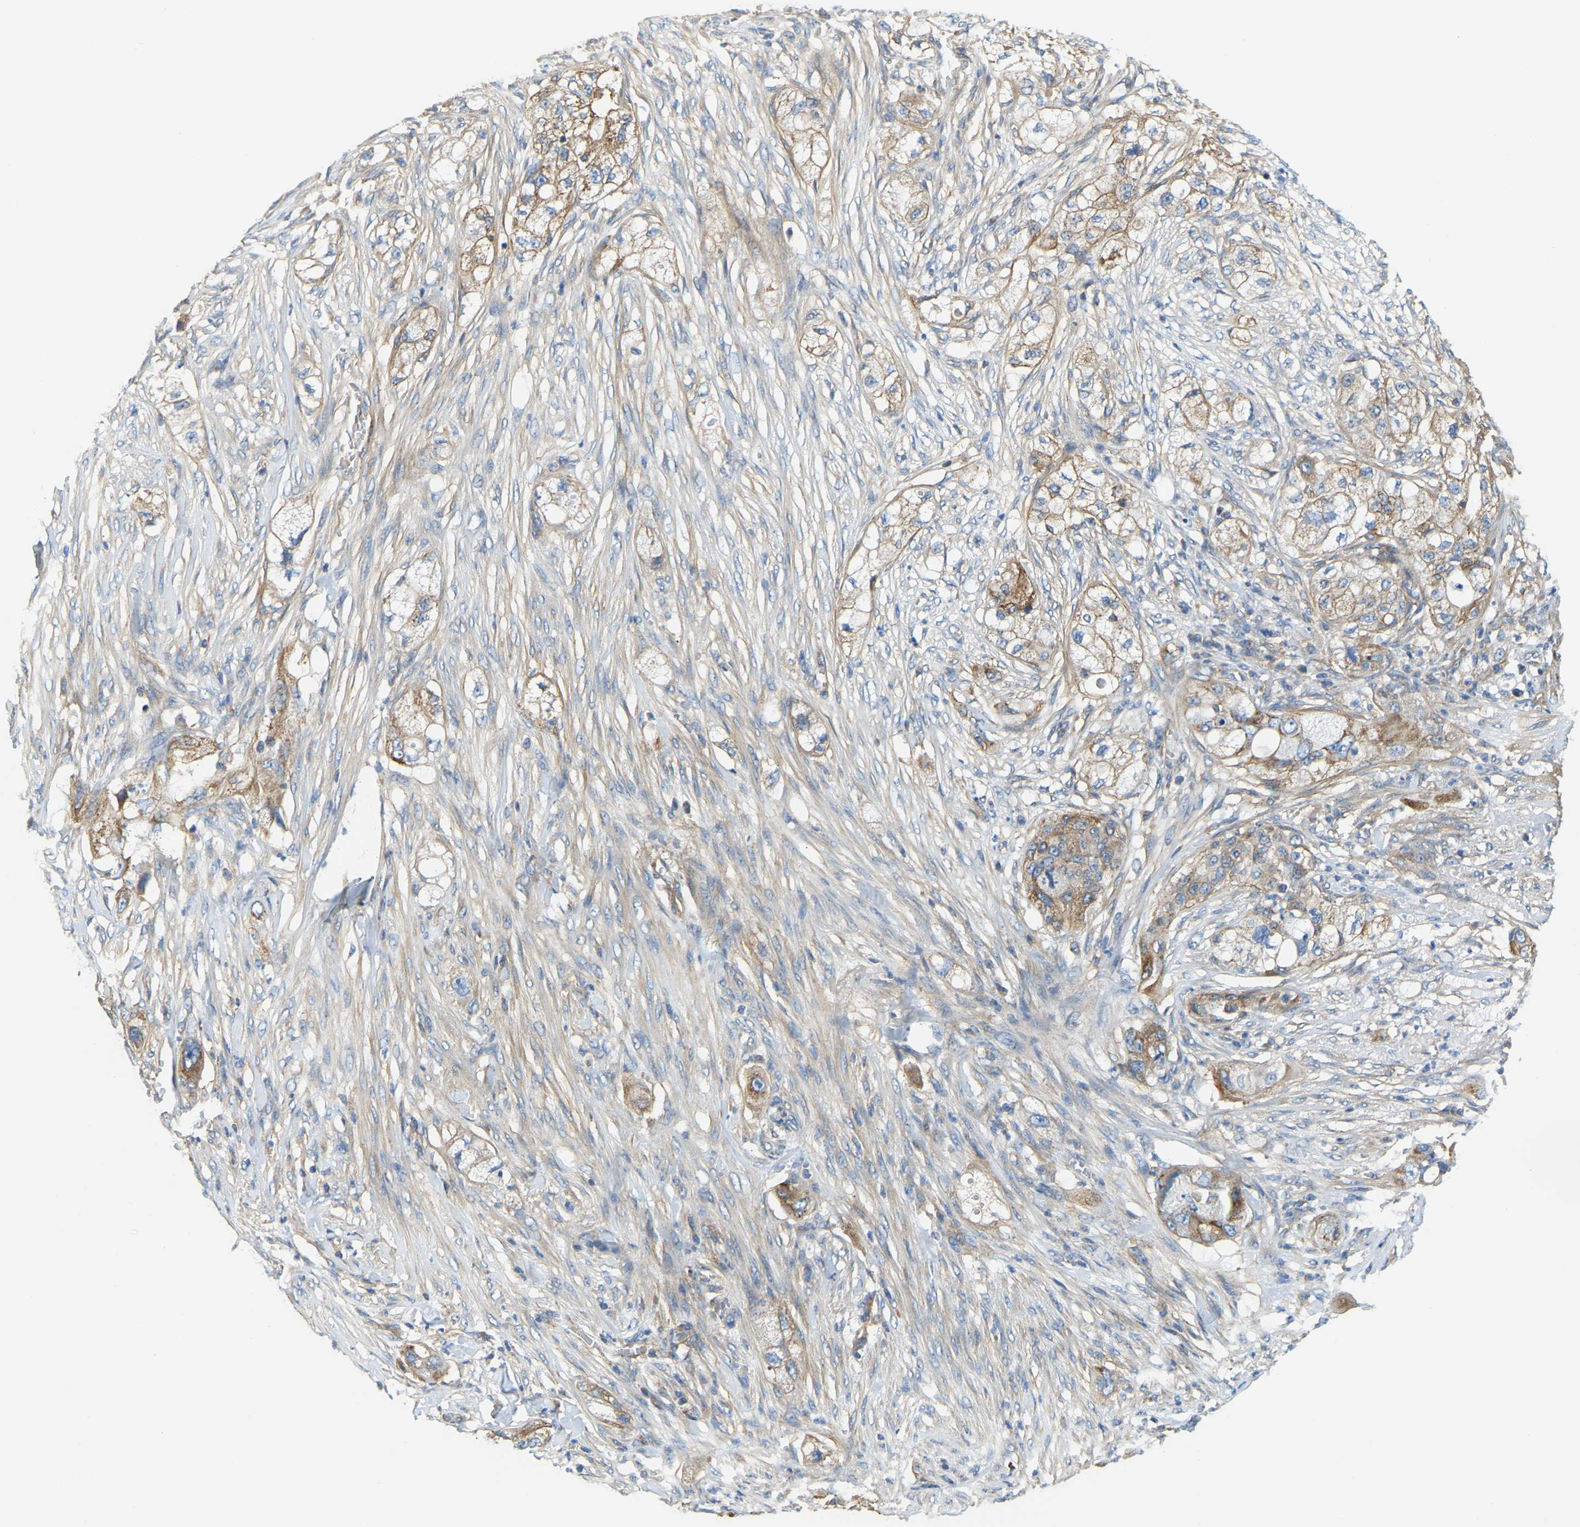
{"staining": {"intensity": "moderate", "quantity": ">75%", "location": "cytoplasmic/membranous"}, "tissue": "pancreatic cancer", "cell_type": "Tumor cells", "image_type": "cancer", "snomed": [{"axis": "morphology", "description": "Adenocarcinoma, NOS"}, {"axis": "topography", "description": "Pancreas"}], "caption": "Brown immunohistochemical staining in human pancreatic cancer shows moderate cytoplasmic/membranous staining in about >75% of tumor cells. (IHC, brightfield microscopy, high magnification).", "gene": "AHNAK", "patient": {"sex": "female", "age": 78}}